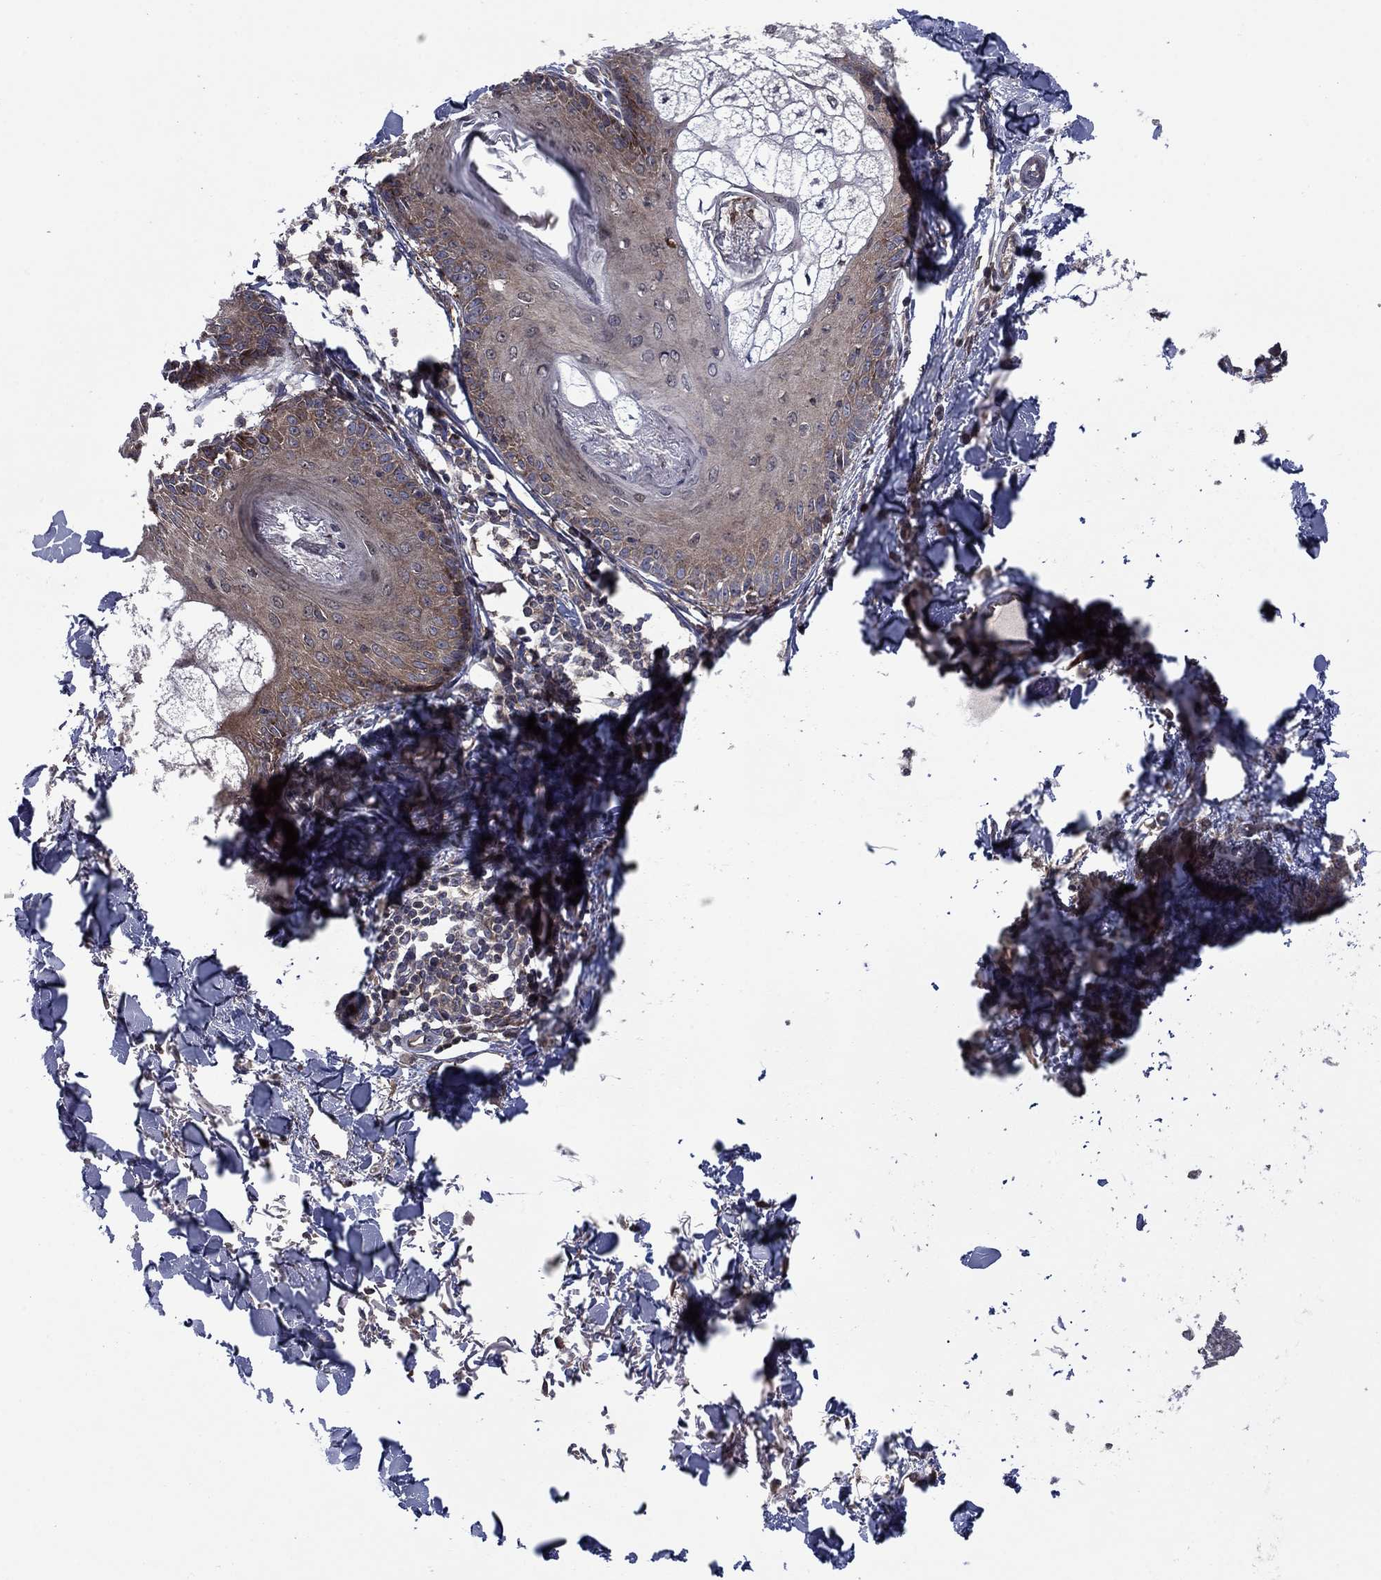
{"staining": {"intensity": "negative", "quantity": "none", "location": "none"}, "tissue": "skin", "cell_type": "Fibroblasts", "image_type": "normal", "snomed": [{"axis": "morphology", "description": "Normal tissue, NOS"}, {"axis": "topography", "description": "Skin"}], "caption": "A photomicrograph of skin stained for a protein exhibits no brown staining in fibroblasts. (DAB immunohistochemistry visualized using brightfield microscopy, high magnification).", "gene": "HDAC4", "patient": {"sex": "male", "age": 76}}